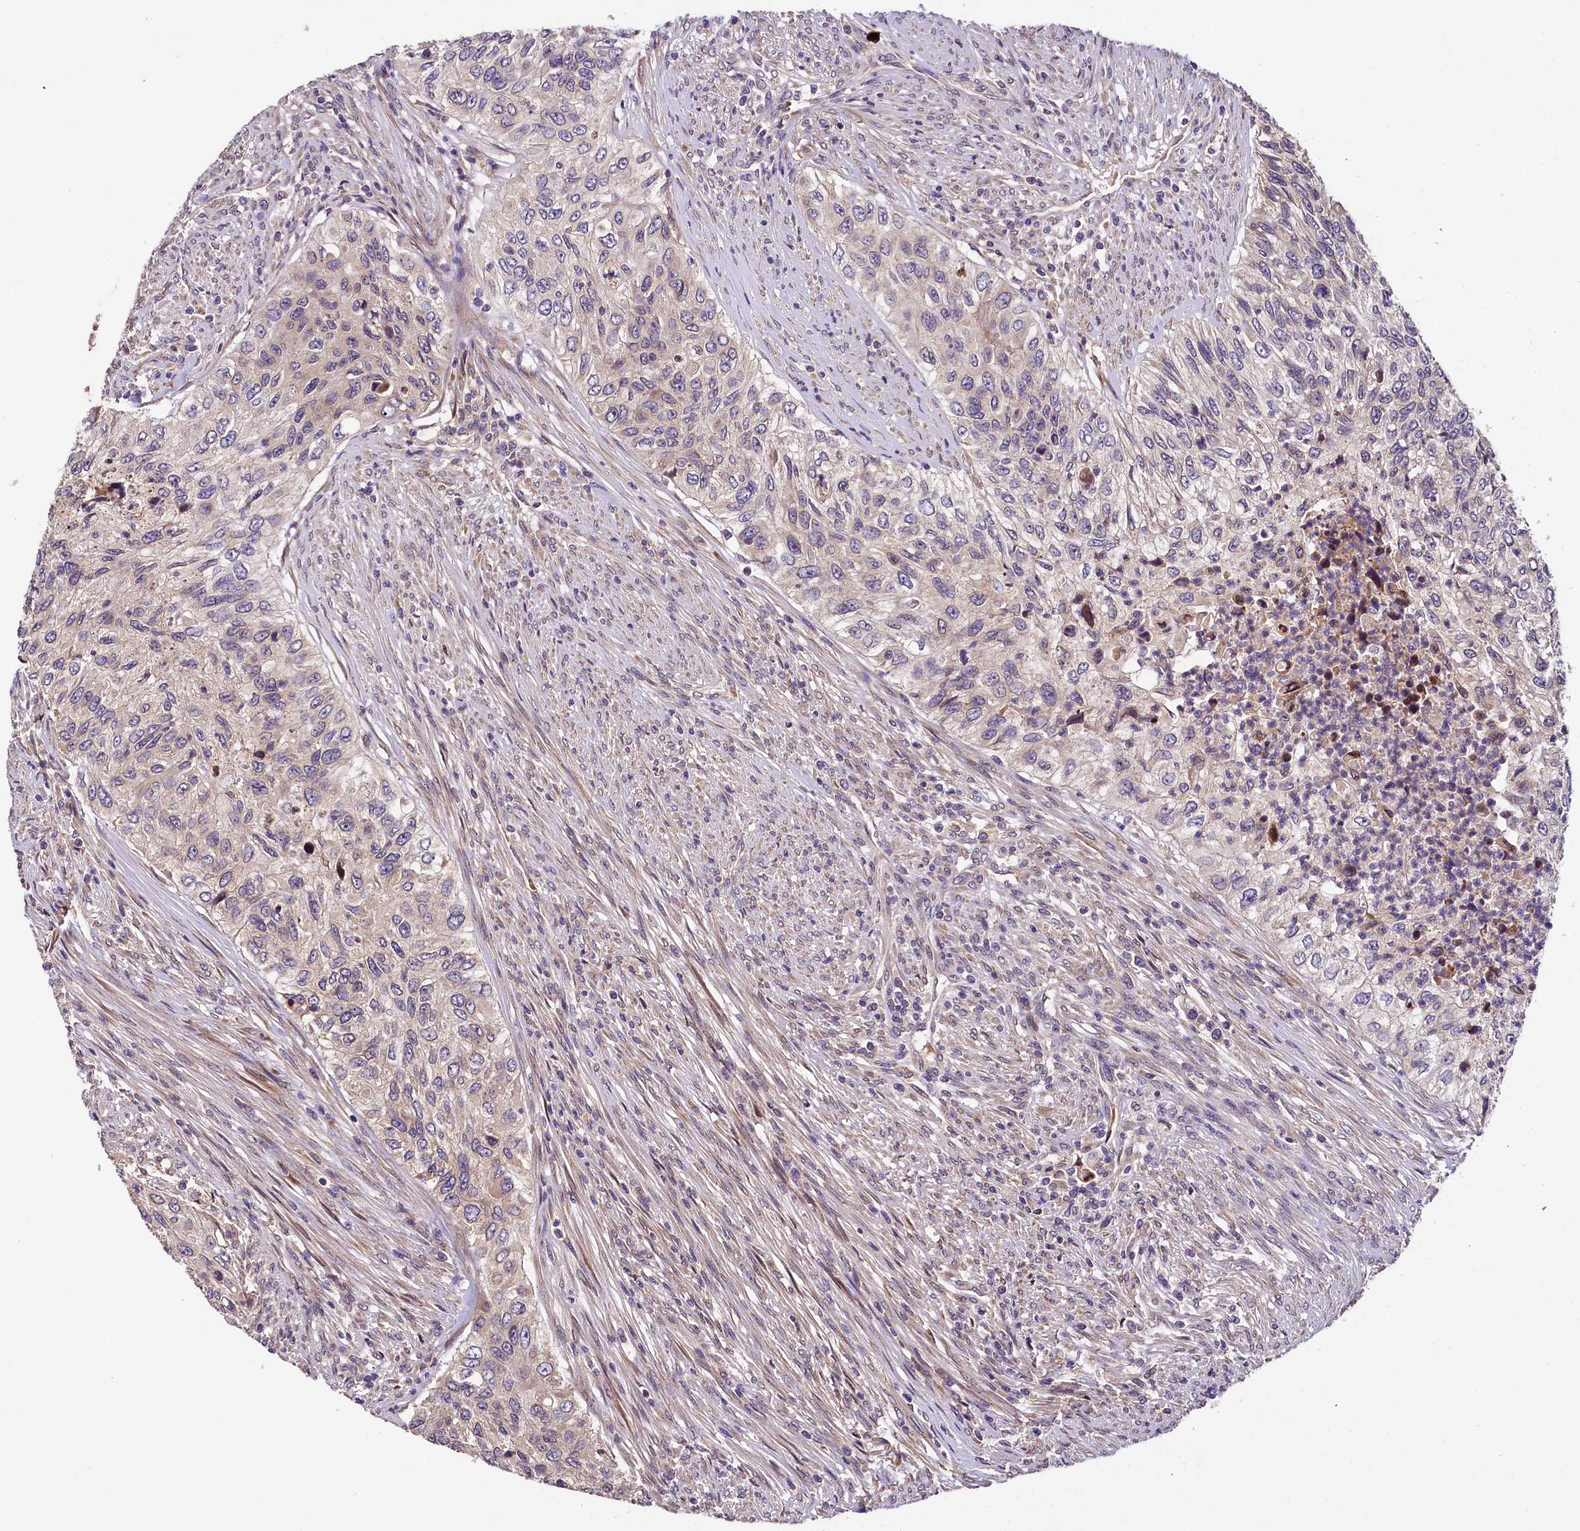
{"staining": {"intensity": "weak", "quantity": "25%-75%", "location": "cytoplasmic/membranous"}, "tissue": "urothelial cancer", "cell_type": "Tumor cells", "image_type": "cancer", "snomed": [{"axis": "morphology", "description": "Urothelial carcinoma, High grade"}, {"axis": "topography", "description": "Urinary bladder"}], "caption": "Urothelial cancer stained with a brown dye demonstrates weak cytoplasmic/membranous positive expression in about 25%-75% of tumor cells.", "gene": "SUPV3L1", "patient": {"sex": "female", "age": 60}}